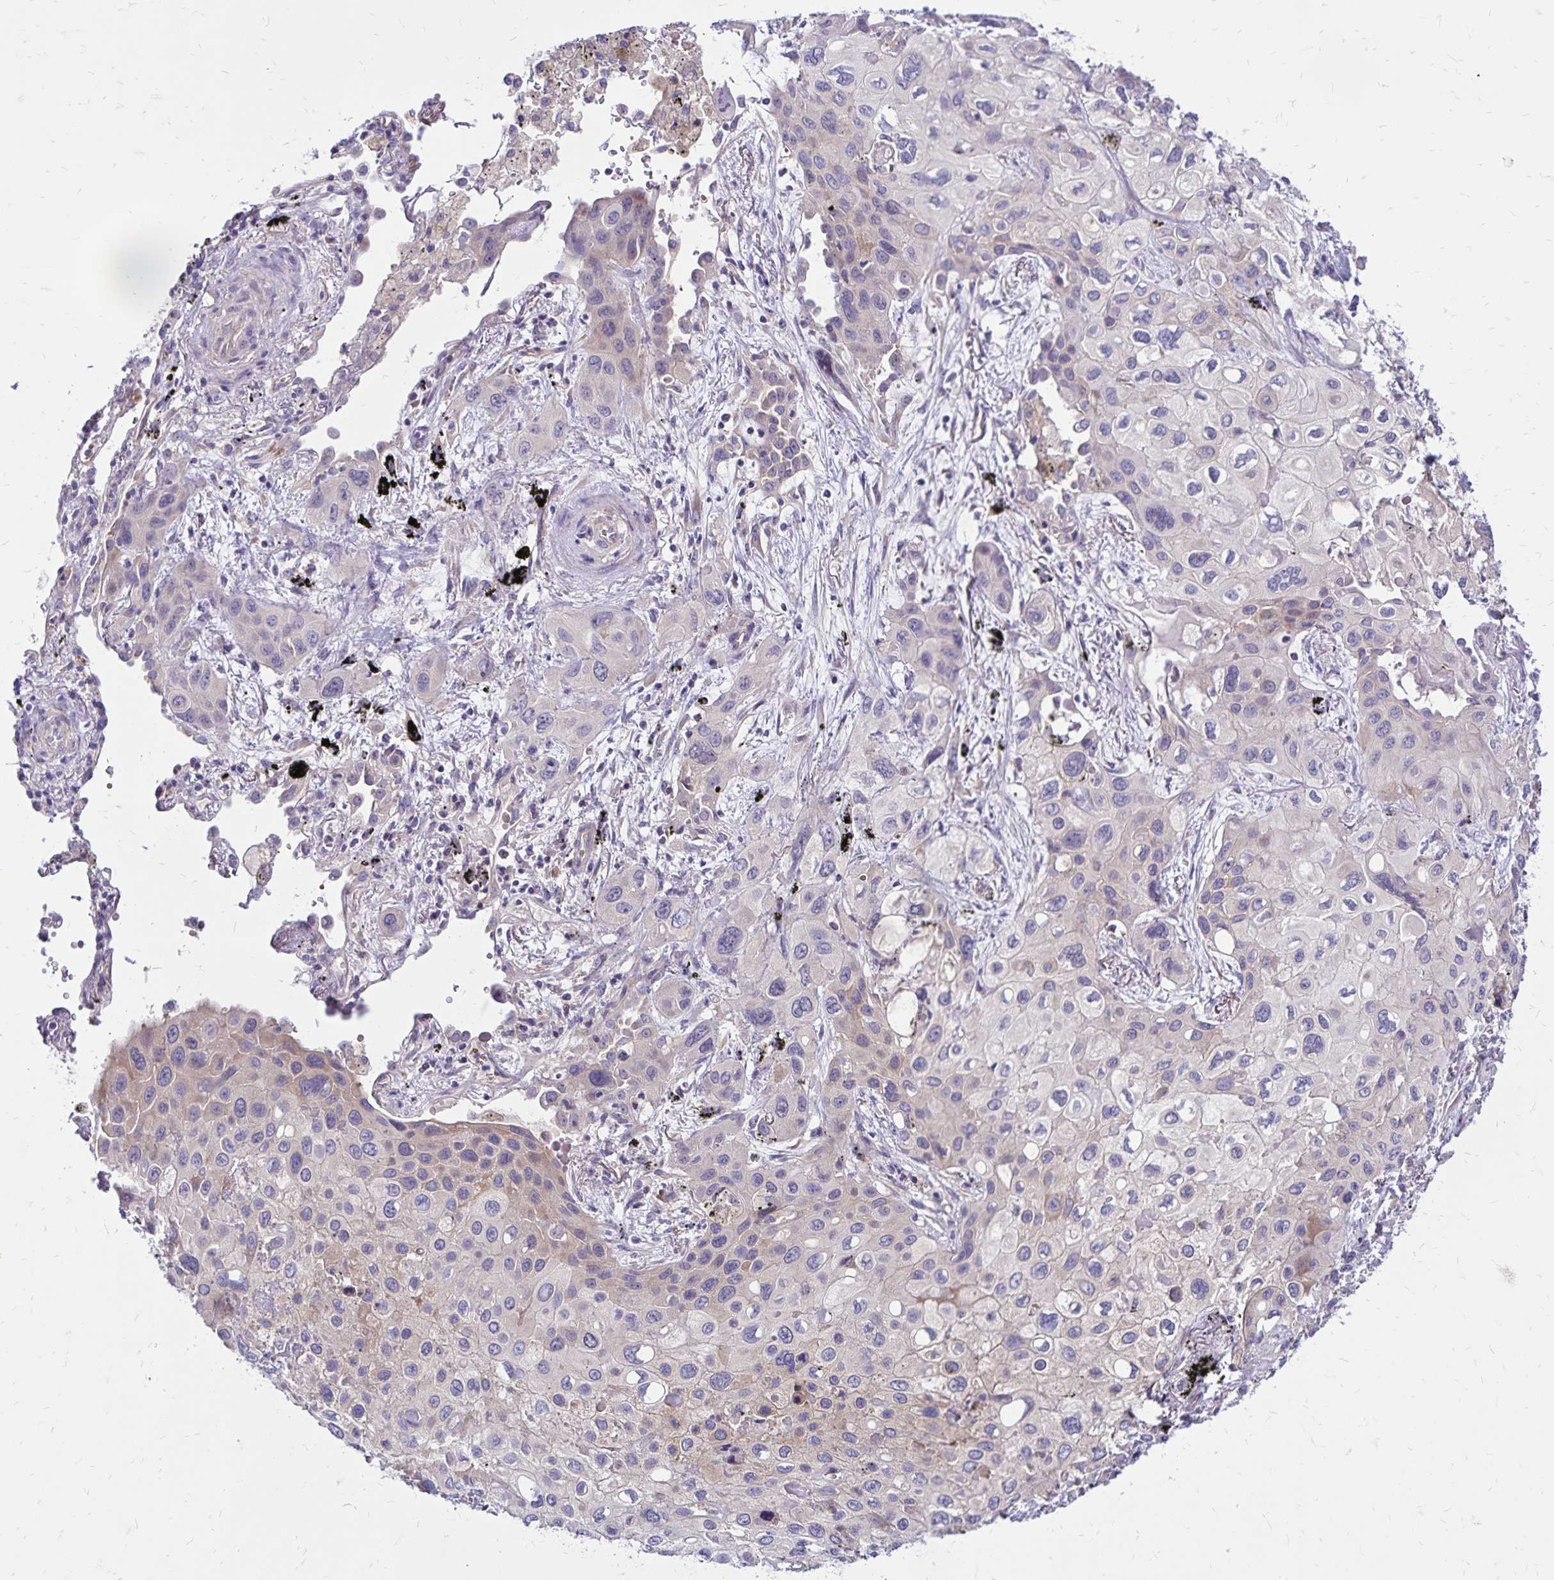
{"staining": {"intensity": "weak", "quantity": "<25%", "location": "cytoplasmic/membranous"}, "tissue": "lung cancer", "cell_type": "Tumor cells", "image_type": "cancer", "snomed": [{"axis": "morphology", "description": "Squamous cell carcinoma, NOS"}, {"axis": "morphology", "description": "Squamous cell carcinoma, metastatic, NOS"}, {"axis": "topography", "description": "Lung"}], "caption": "Tumor cells are negative for brown protein staining in lung metastatic squamous cell carcinoma.", "gene": "FSD1", "patient": {"sex": "male", "age": 59}}